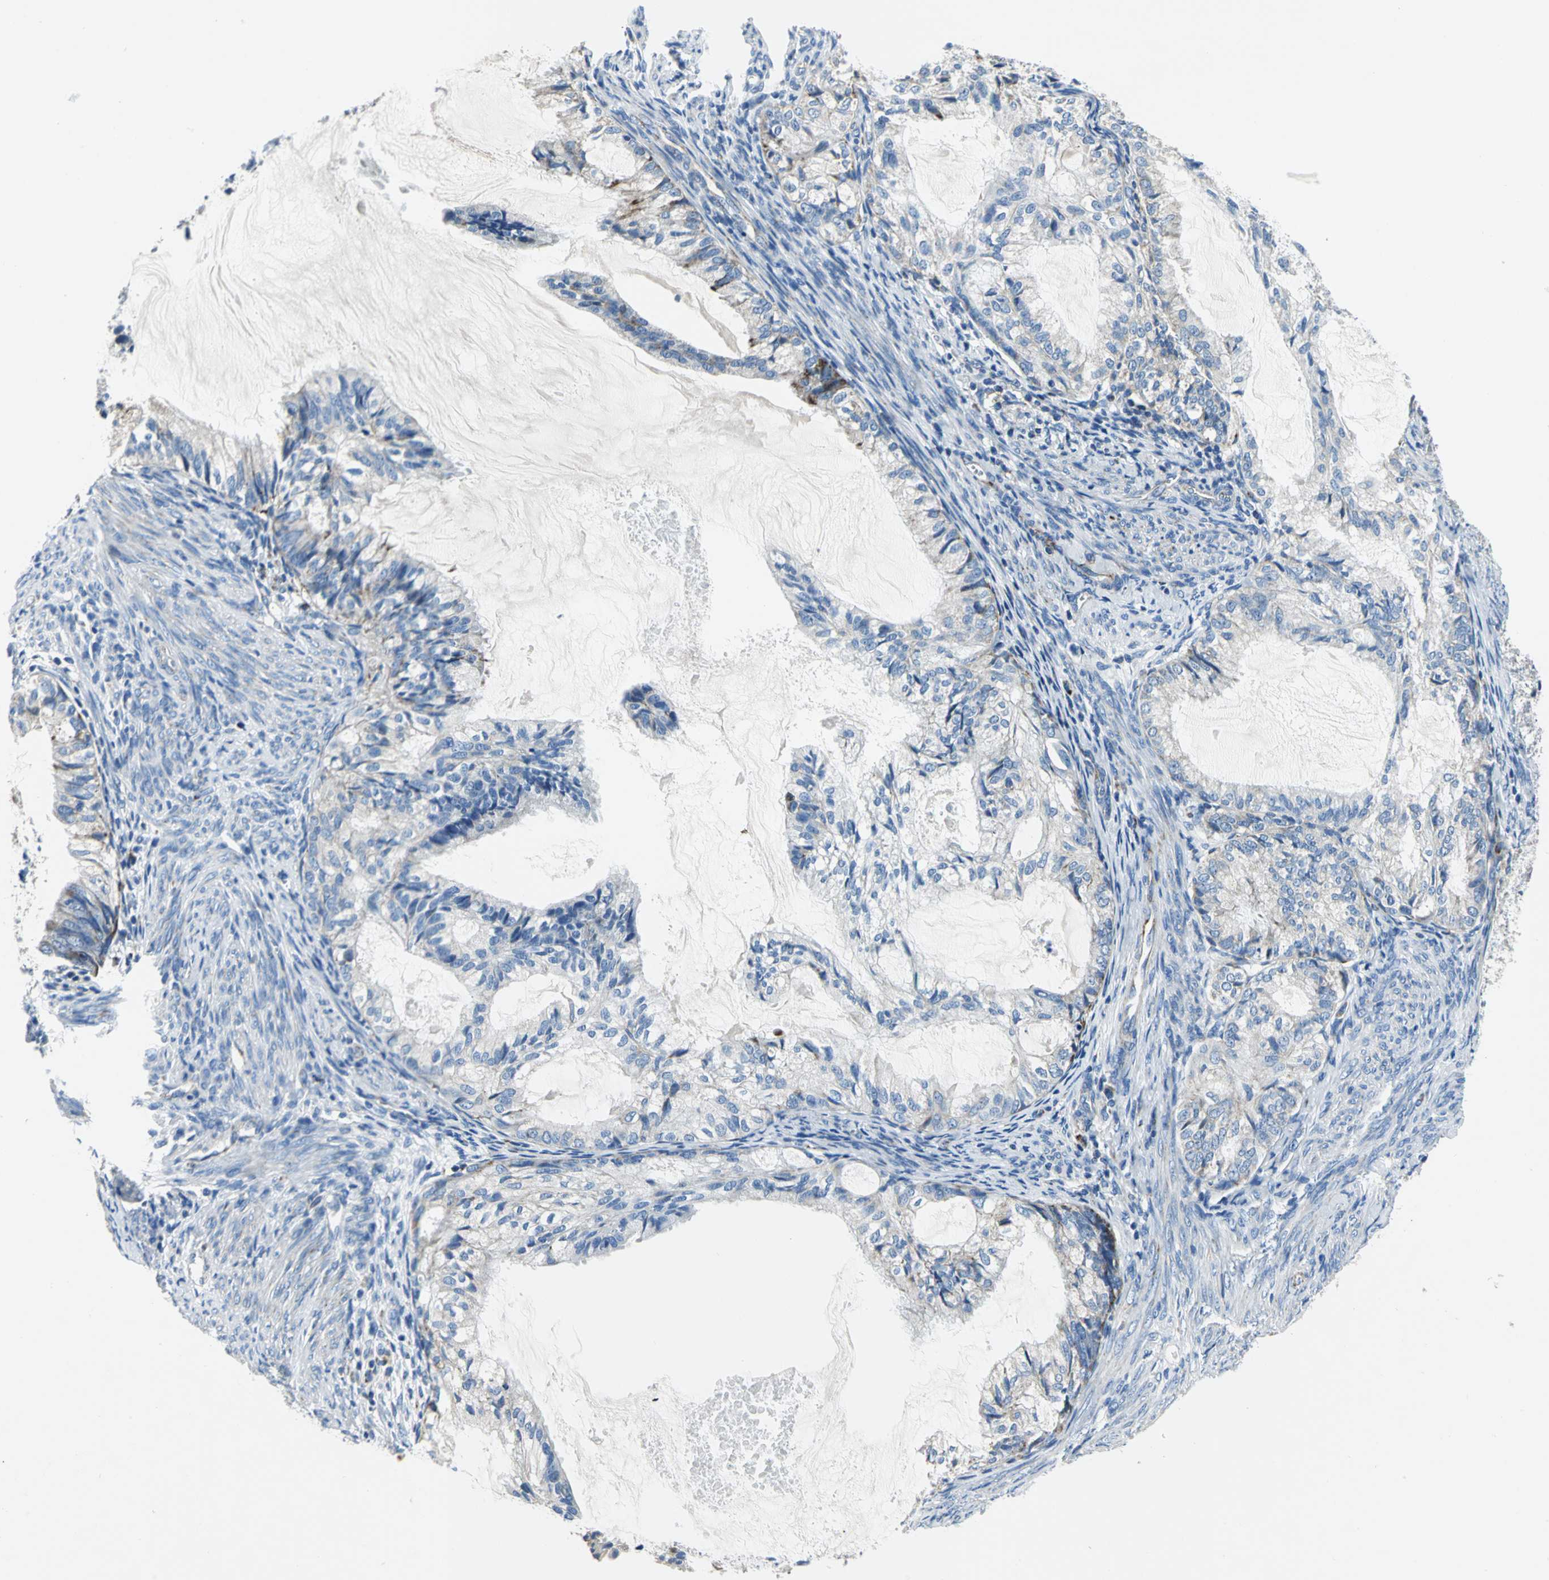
{"staining": {"intensity": "weak", "quantity": "<25%", "location": "cytoplasmic/membranous"}, "tissue": "cervical cancer", "cell_type": "Tumor cells", "image_type": "cancer", "snomed": [{"axis": "morphology", "description": "Normal tissue, NOS"}, {"axis": "morphology", "description": "Adenocarcinoma, NOS"}, {"axis": "topography", "description": "Cervix"}, {"axis": "topography", "description": "Endometrium"}], "caption": "DAB (3,3'-diaminobenzidine) immunohistochemical staining of human cervical cancer exhibits no significant staining in tumor cells. Nuclei are stained in blue.", "gene": "IFI6", "patient": {"sex": "female", "age": 86}}